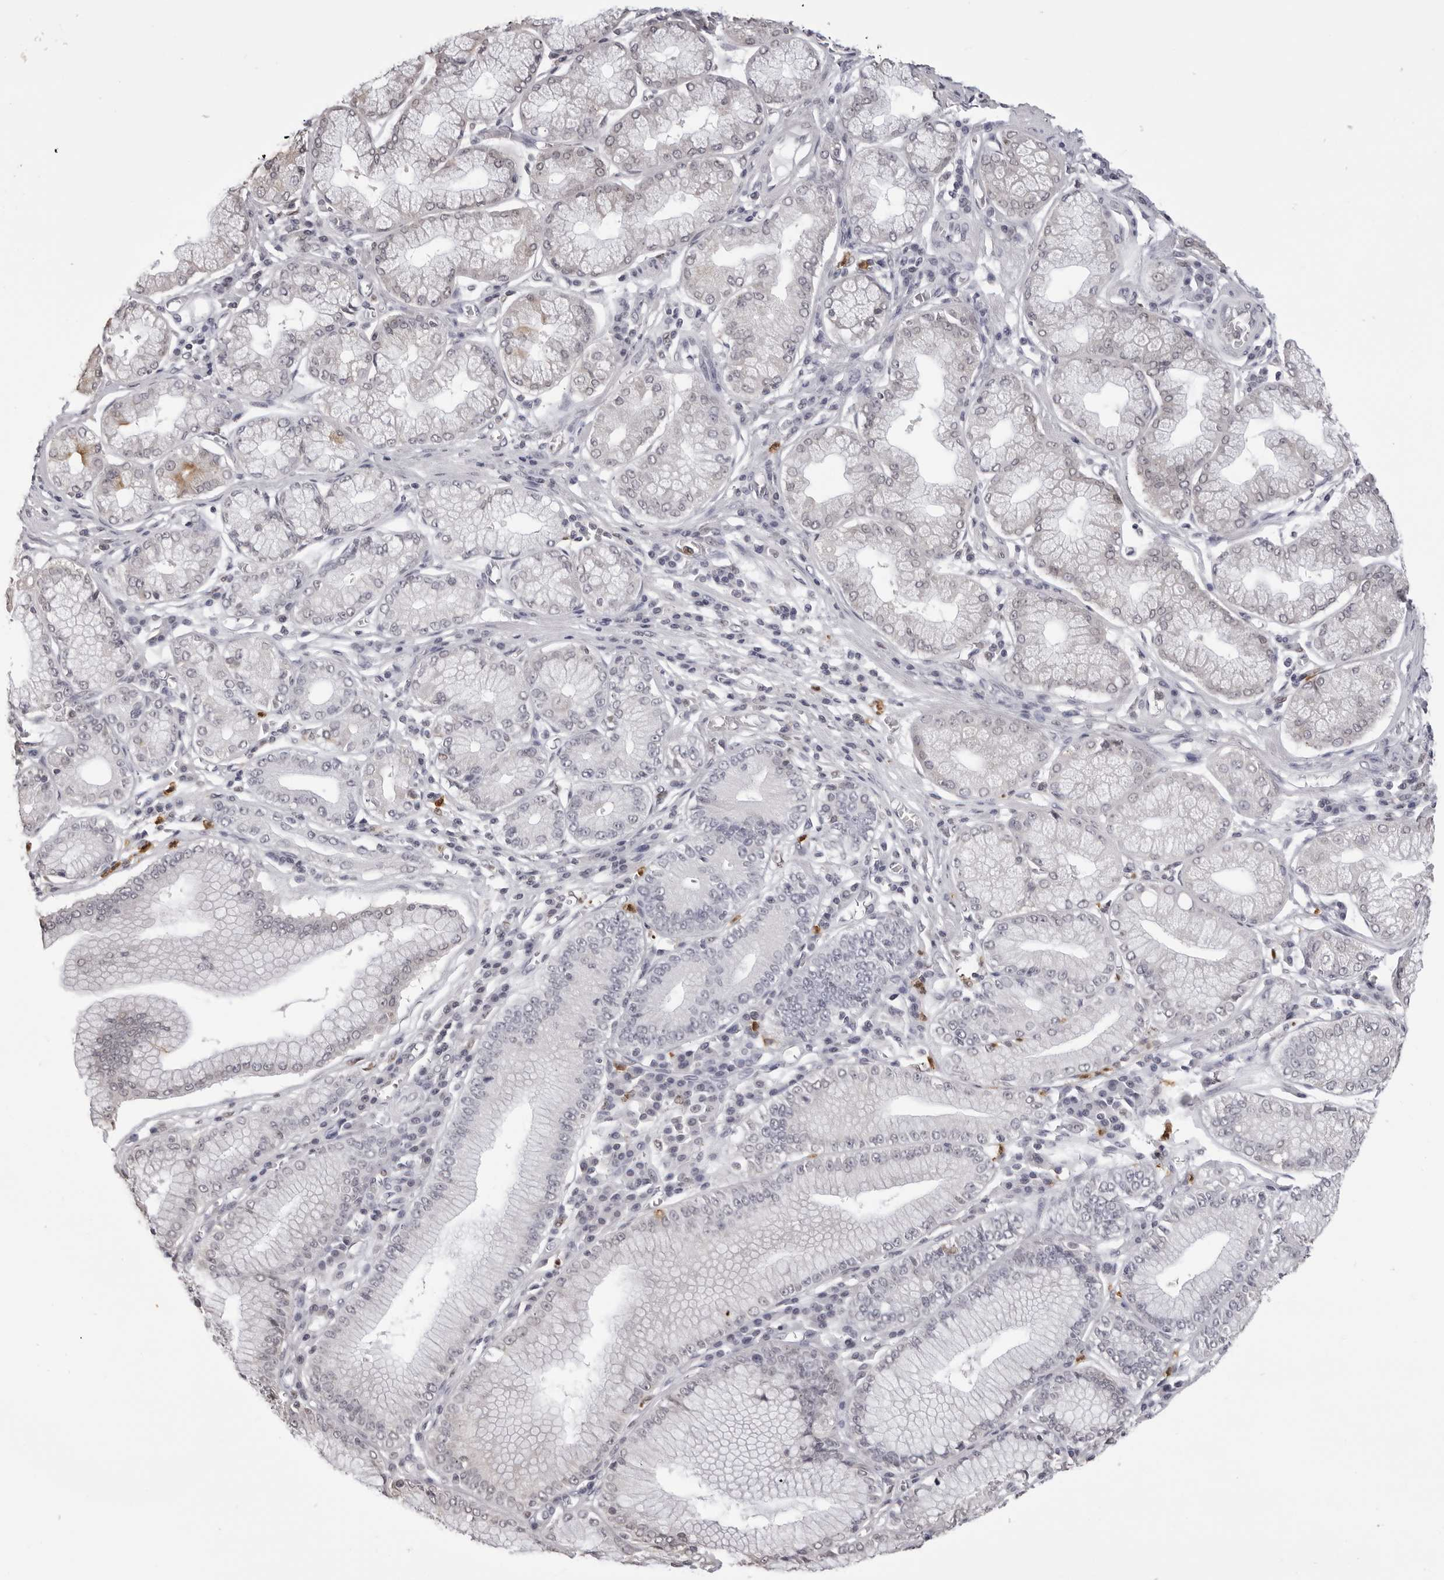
{"staining": {"intensity": "negative", "quantity": "none", "location": "none"}, "tissue": "stomach cancer", "cell_type": "Tumor cells", "image_type": "cancer", "snomed": [{"axis": "morphology", "description": "Adenocarcinoma, NOS"}, {"axis": "topography", "description": "Stomach"}], "caption": "IHC histopathology image of adenocarcinoma (stomach) stained for a protein (brown), which shows no expression in tumor cells.", "gene": "IL31", "patient": {"sex": "male", "age": 59}}